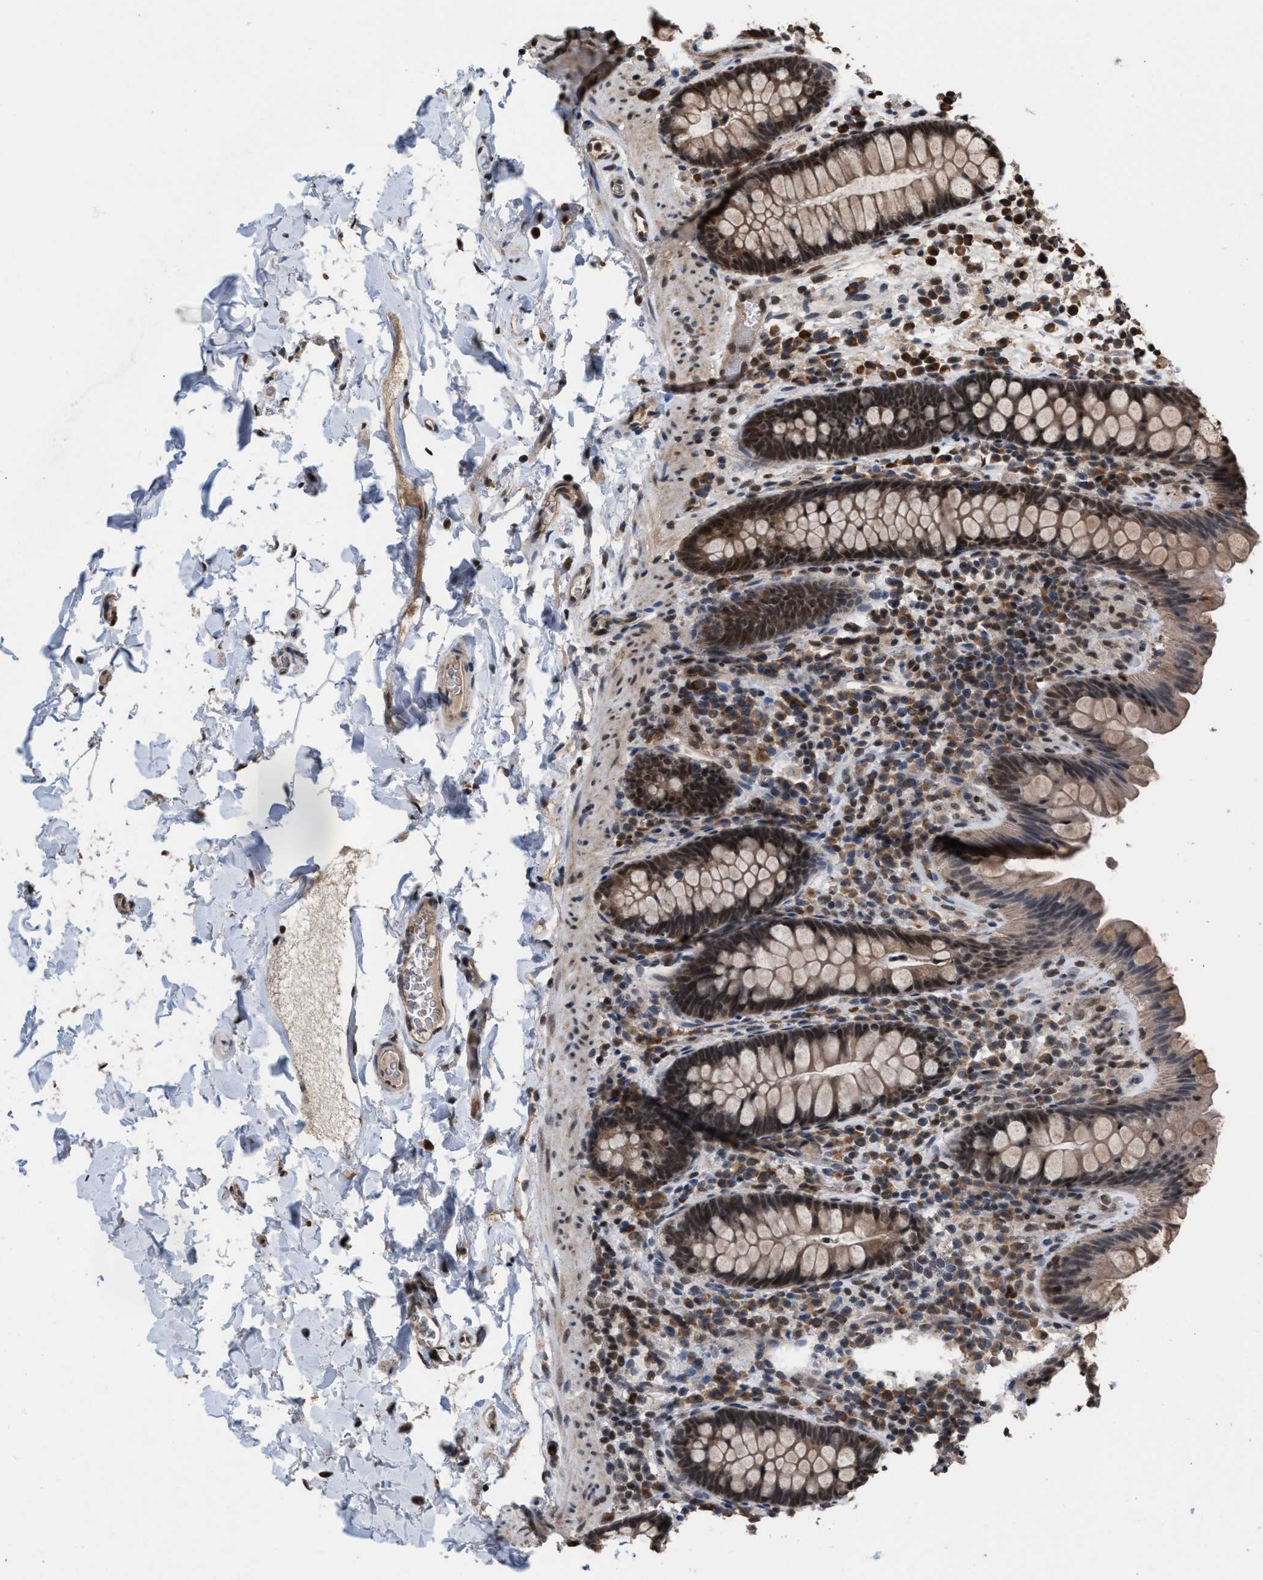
{"staining": {"intensity": "moderate", "quantity": ">75%", "location": "nuclear"}, "tissue": "colon", "cell_type": "Endothelial cells", "image_type": "normal", "snomed": [{"axis": "morphology", "description": "Normal tissue, NOS"}, {"axis": "topography", "description": "Colon"}], "caption": "The photomicrograph exhibits a brown stain indicating the presence of a protein in the nuclear of endothelial cells in colon.", "gene": "C9orf78", "patient": {"sex": "female", "age": 80}}